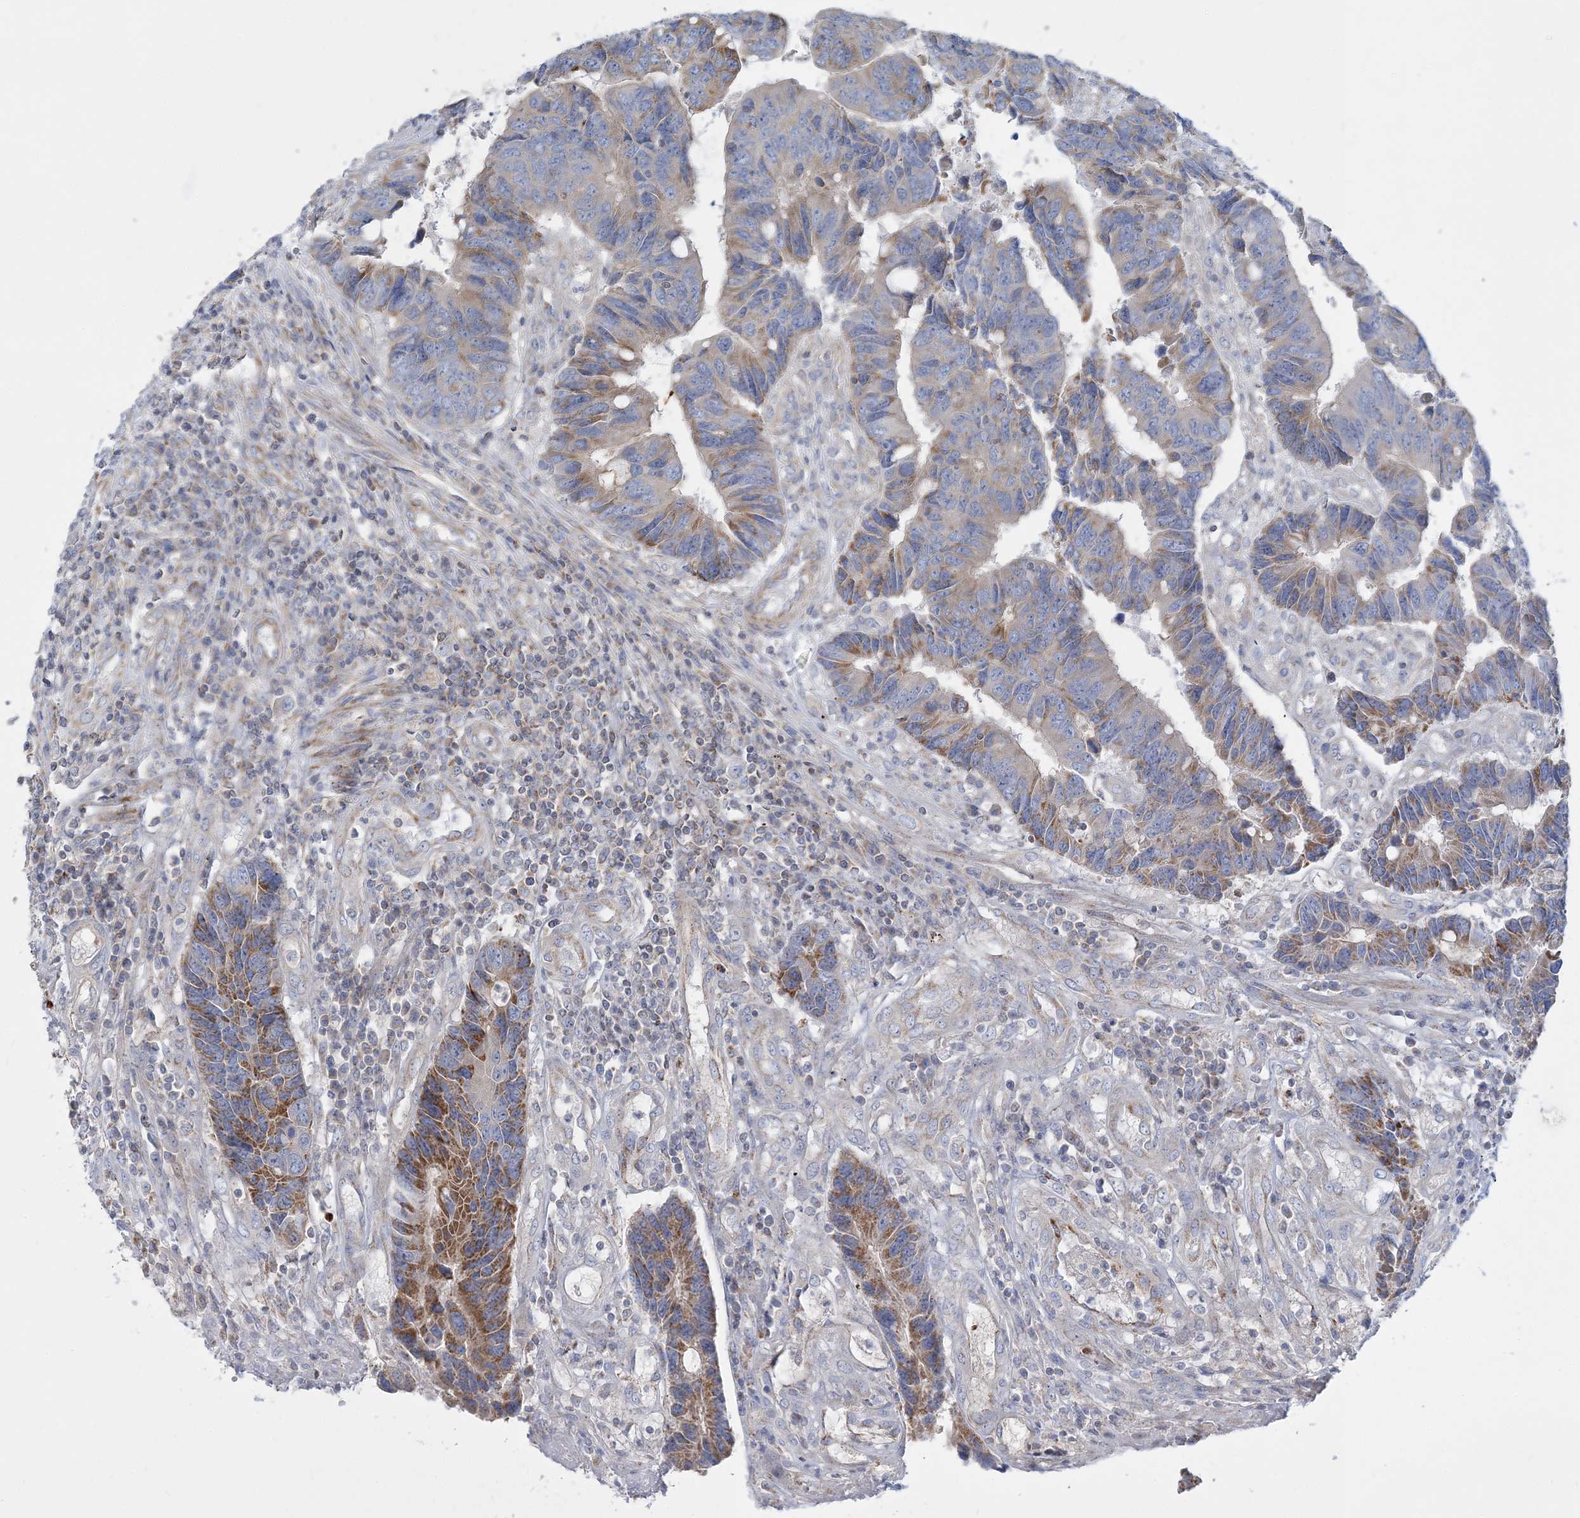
{"staining": {"intensity": "moderate", "quantity": "<25%", "location": "cytoplasmic/membranous"}, "tissue": "colorectal cancer", "cell_type": "Tumor cells", "image_type": "cancer", "snomed": [{"axis": "morphology", "description": "Adenocarcinoma, NOS"}, {"axis": "topography", "description": "Rectum"}], "caption": "This is an image of immunohistochemistry staining of colorectal cancer (adenocarcinoma), which shows moderate positivity in the cytoplasmic/membranous of tumor cells.", "gene": "TBC1D14", "patient": {"sex": "male", "age": 84}}